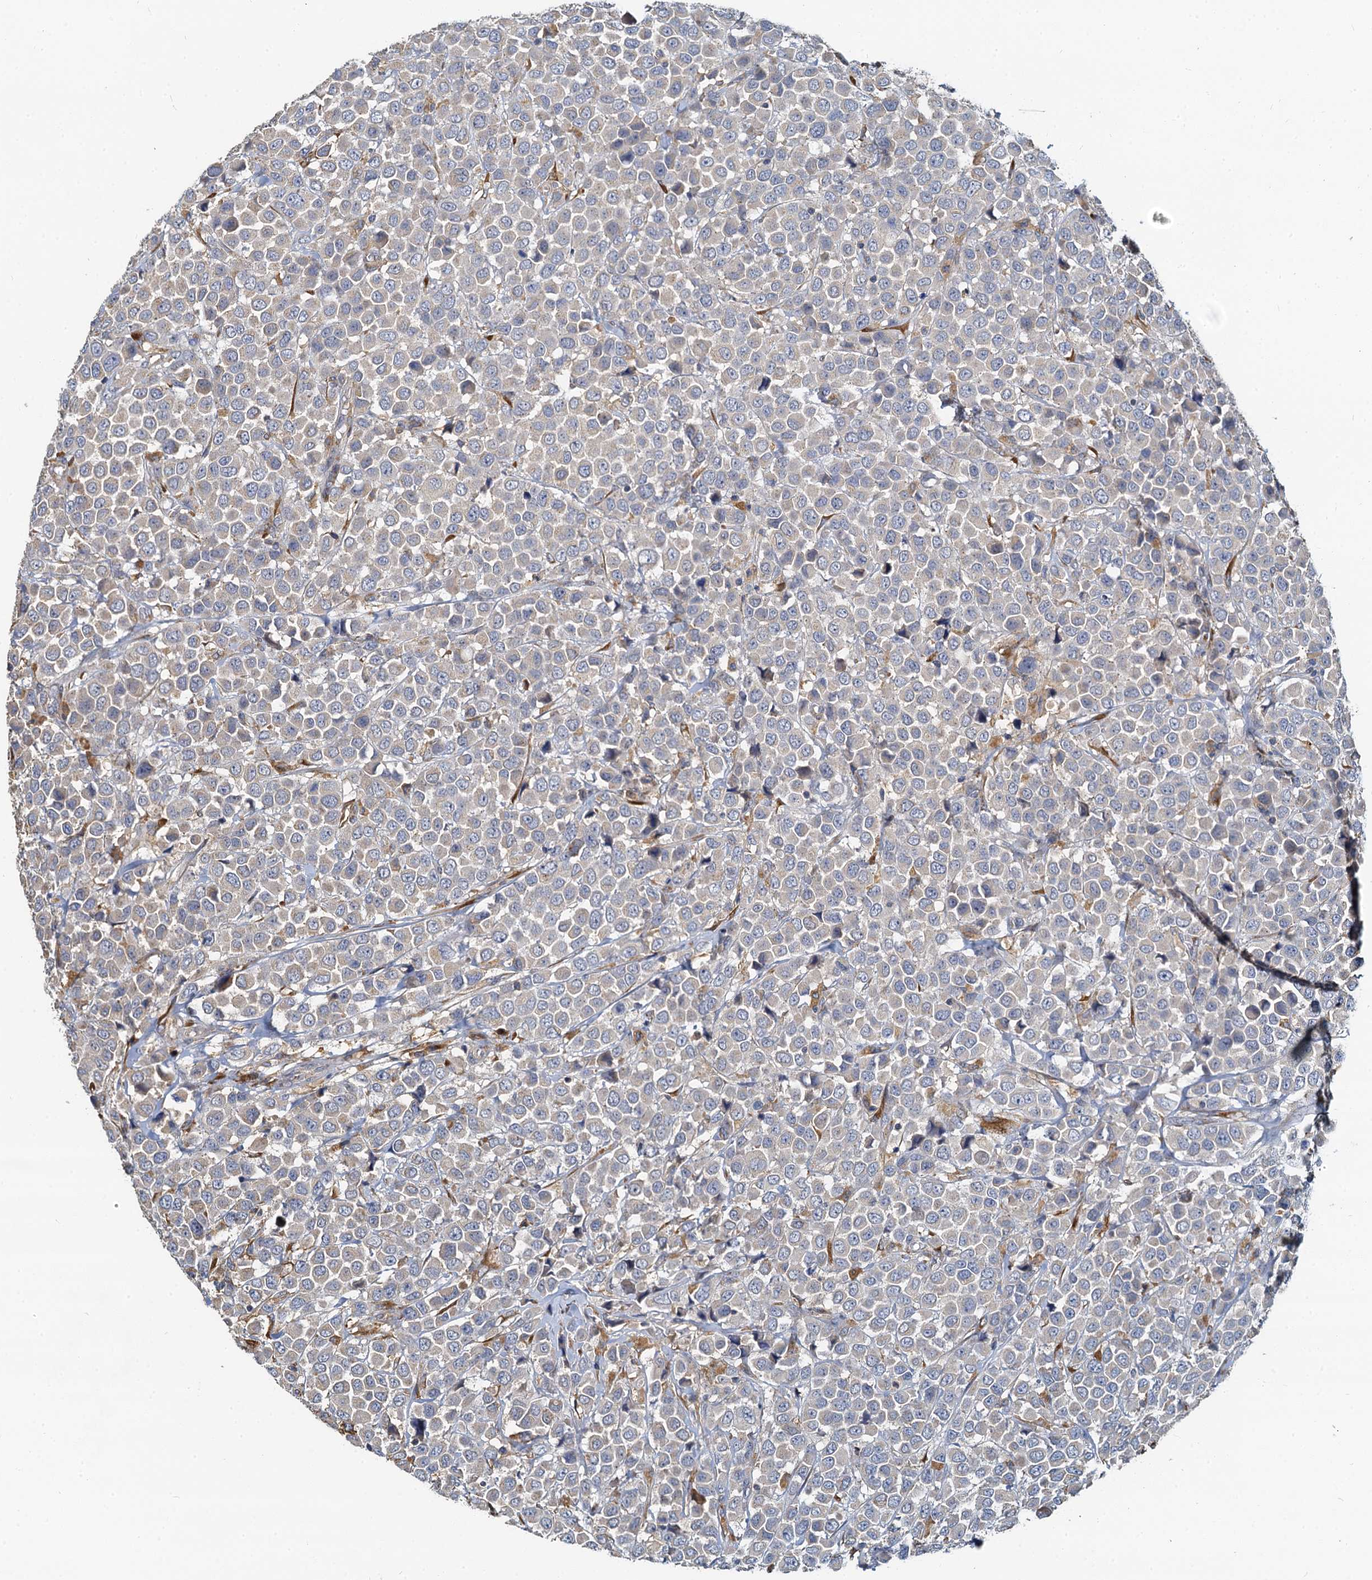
{"staining": {"intensity": "negative", "quantity": "none", "location": "none"}, "tissue": "breast cancer", "cell_type": "Tumor cells", "image_type": "cancer", "snomed": [{"axis": "morphology", "description": "Duct carcinoma"}, {"axis": "topography", "description": "Breast"}], "caption": "The histopathology image displays no staining of tumor cells in breast infiltrating ductal carcinoma. (Immunohistochemistry (ihc), brightfield microscopy, high magnification).", "gene": "NKAPD1", "patient": {"sex": "female", "age": 61}}